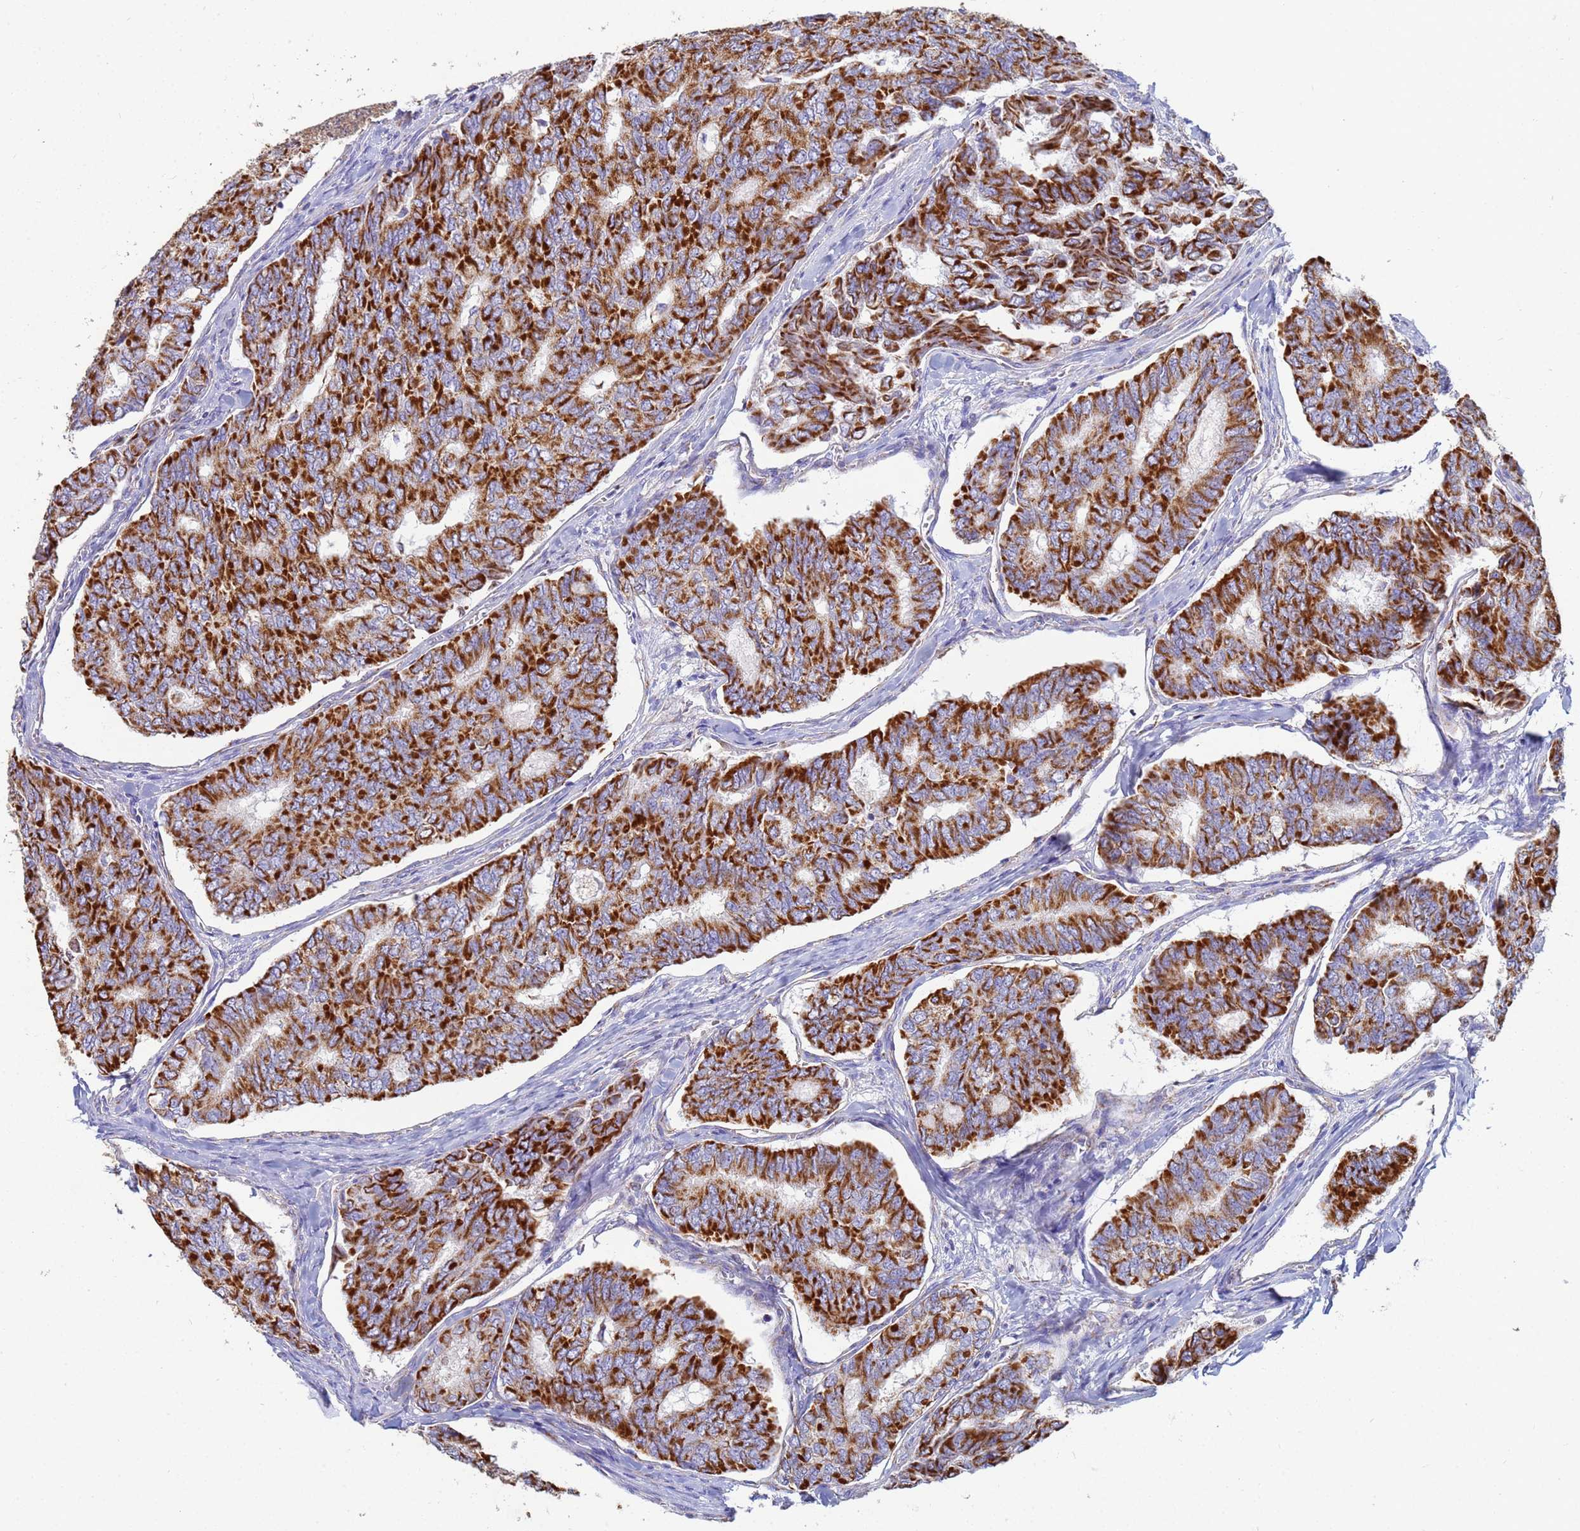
{"staining": {"intensity": "strong", "quantity": ">75%", "location": "cytoplasmic/membranous"}, "tissue": "thyroid cancer", "cell_type": "Tumor cells", "image_type": "cancer", "snomed": [{"axis": "morphology", "description": "Papillary adenocarcinoma, NOS"}, {"axis": "topography", "description": "Thyroid gland"}], "caption": "Immunohistochemical staining of human thyroid cancer (papillary adenocarcinoma) demonstrates high levels of strong cytoplasmic/membranous expression in about >75% of tumor cells.", "gene": "UQCRH", "patient": {"sex": "female", "age": 35}}